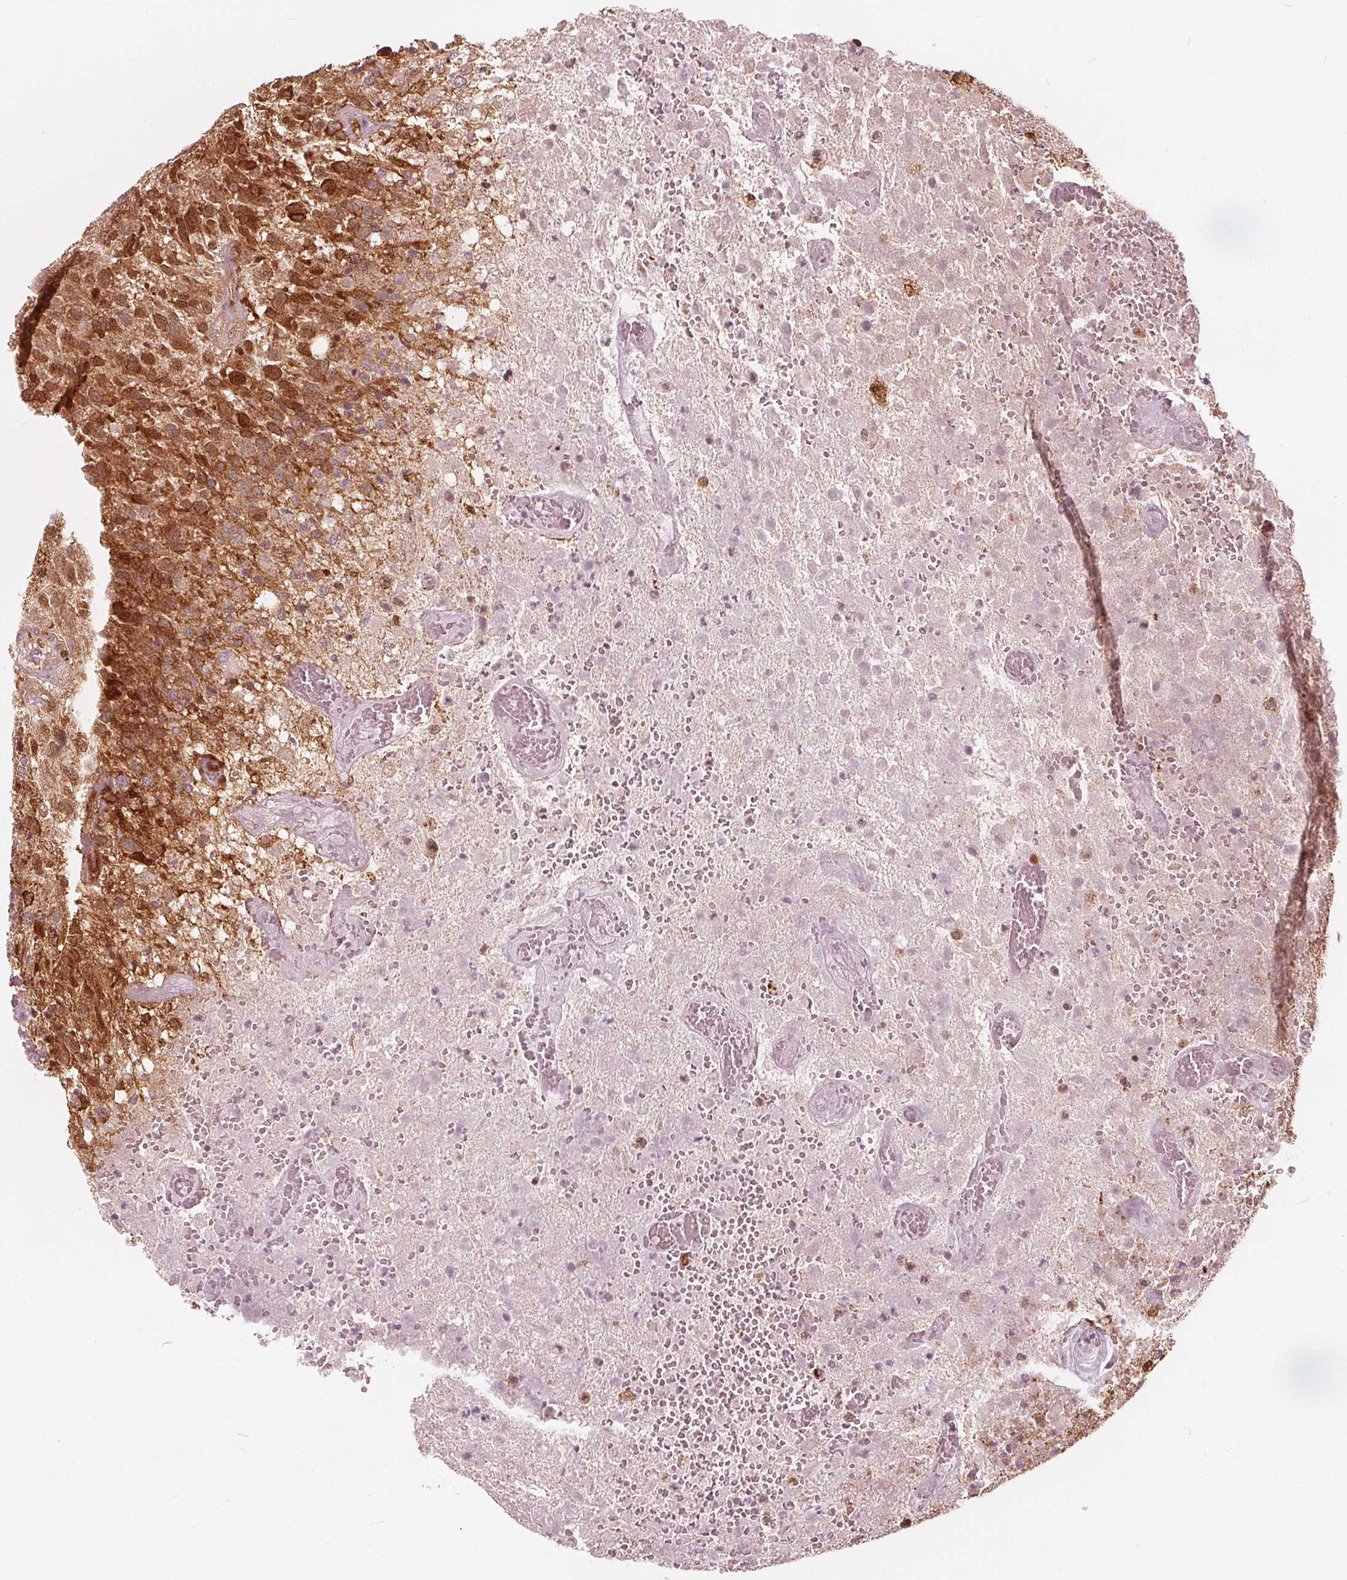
{"staining": {"intensity": "strong", "quantity": "25%-75%", "location": "cytoplasmic/membranous,nuclear"}, "tissue": "glioma", "cell_type": "Tumor cells", "image_type": "cancer", "snomed": [{"axis": "morphology", "description": "Glioma, malignant, Low grade"}, {"axis": "topography", "description": "Brain"}], "caption": "This is an image of immunohistochemistry (IHC) staining of malignant glioma (low-grade), which shows strong positivity in the cytoplasmic/membranous and nuclear of tumor cells.", "gene": "SQSTM1", "patient": {"sex": "male", "age": 66}}